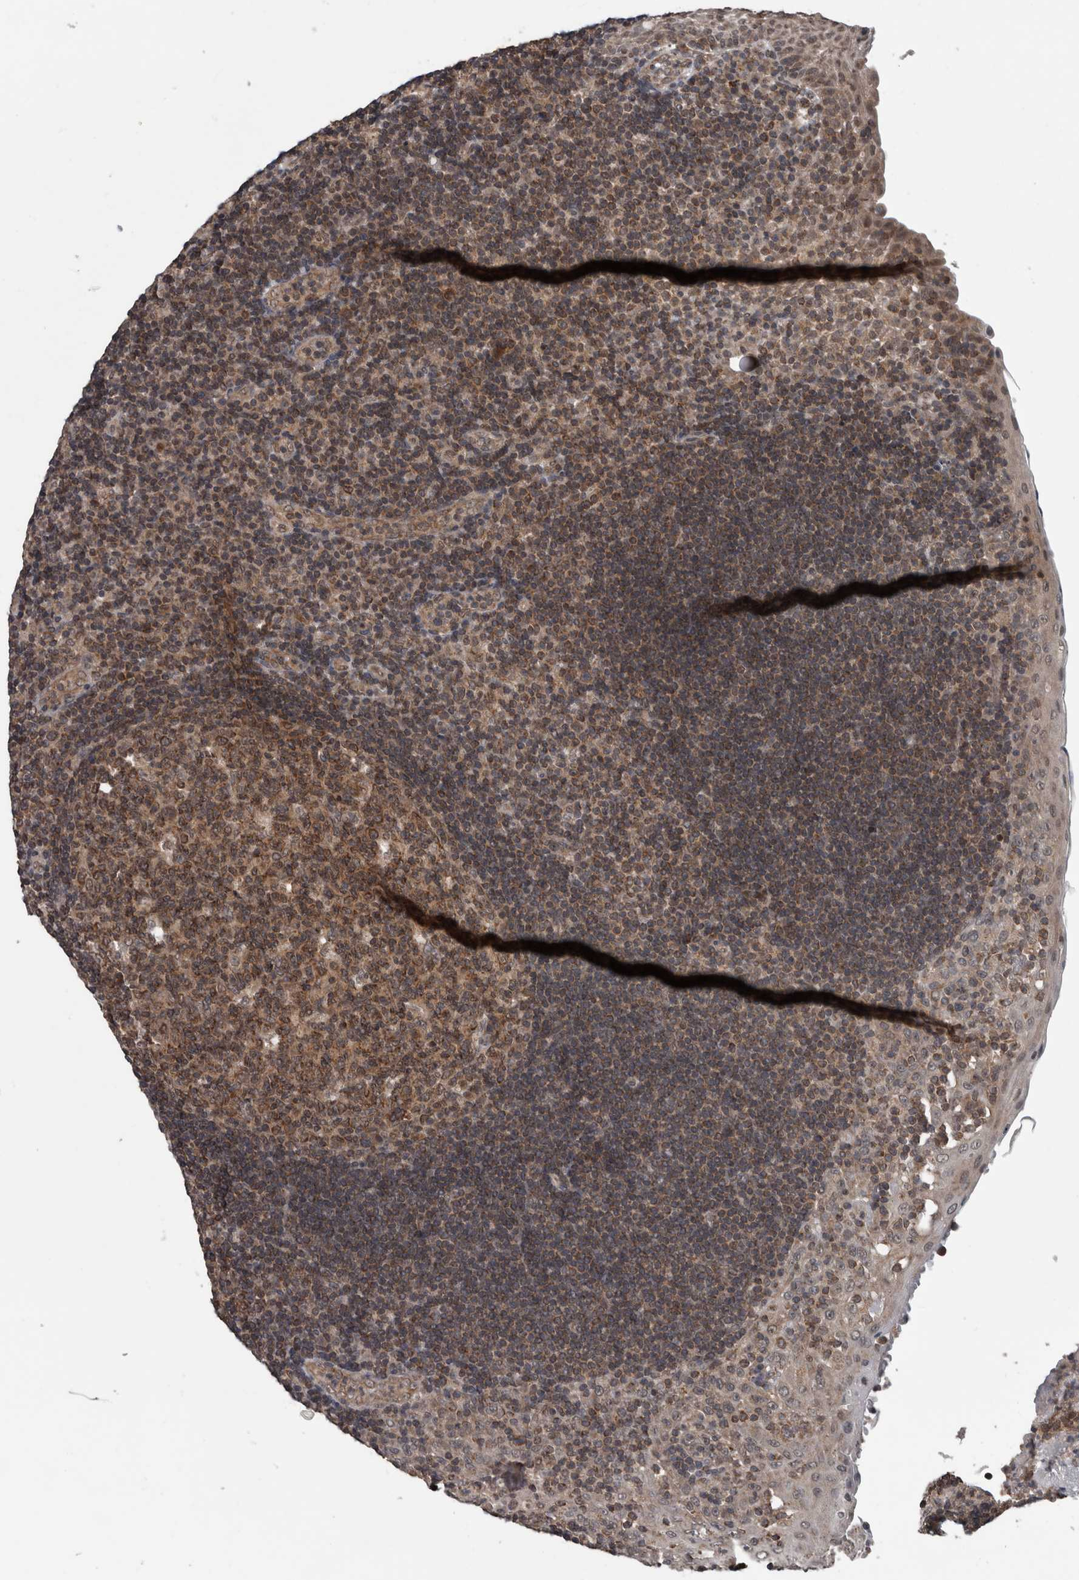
{"staining": {"intensity": "moderate", "quantity": ">75%", "location": "cytoplasmic/membranous"}, "tissue": "tonsil", "cell_type": "Germinal center cells", "image_type": "normal", "snomed": [{"axis": "morphology", "description": "Normal tissue, NOS"}, {"axis": "topography", "description": "Tonsil"}], "caption": "Tonsil was stained to show a protein in brown. There is medium levels of moderate cytoplasmic/membranous expression in about >75% of germinal center cells. The staining was performed using DAB (3,3'-diaminobenzidine), with brown indicating positive protein expression. Nuclei are stained blue with hematoxylin.", "gene": "ENY2", "patient": {"sex": "female", "age": 40}}